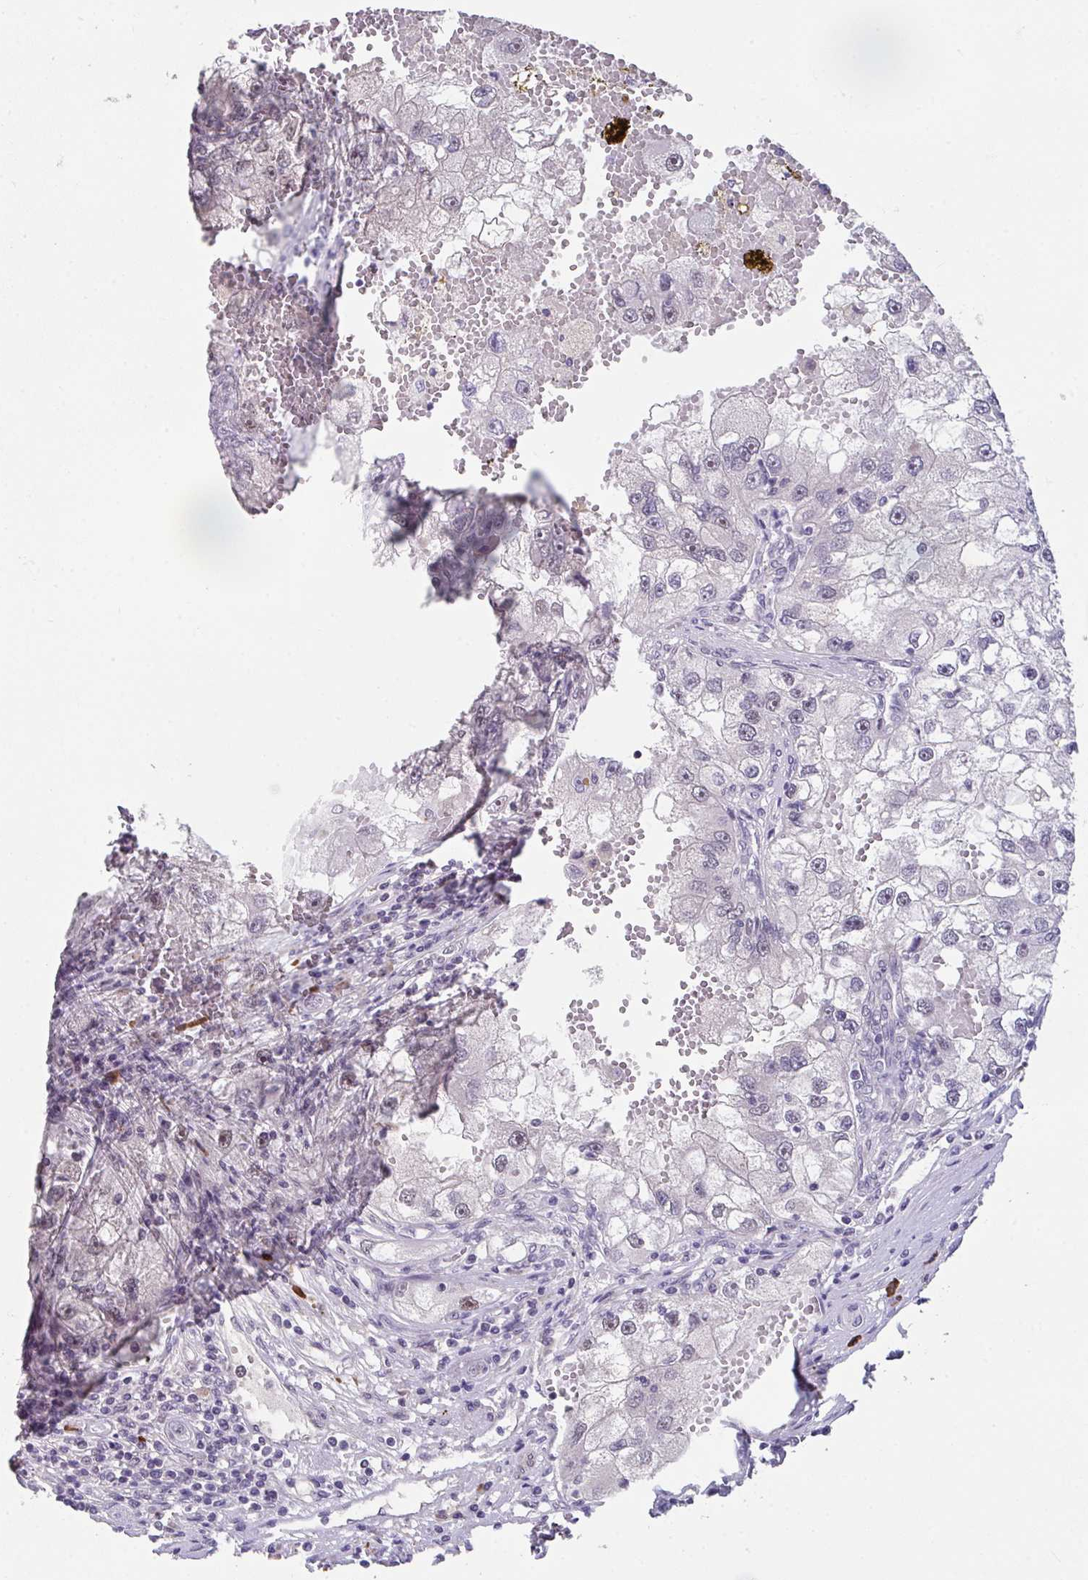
{"staining": {"intensity": "weak", "quantity": "<25%", "location": "nuclear"}, "tissue": "renal cancer", "cell_type": "Tumor cells", "image_type": "cancer", "snomed": [{"axis": "morphology", "description": "Adenocarcinoma, NOS"}, {"axis": "topography", "description": "Kidney"}], "caption": "IHC photomicrograph of neoplastic tissue: renal cancer stained with DAB (3,3'-diaminobenzidine) exhibits no significant protein expression in tumor cells.", "gene": "RBBP6", "patient": {"sex": "male", "age": 63}}